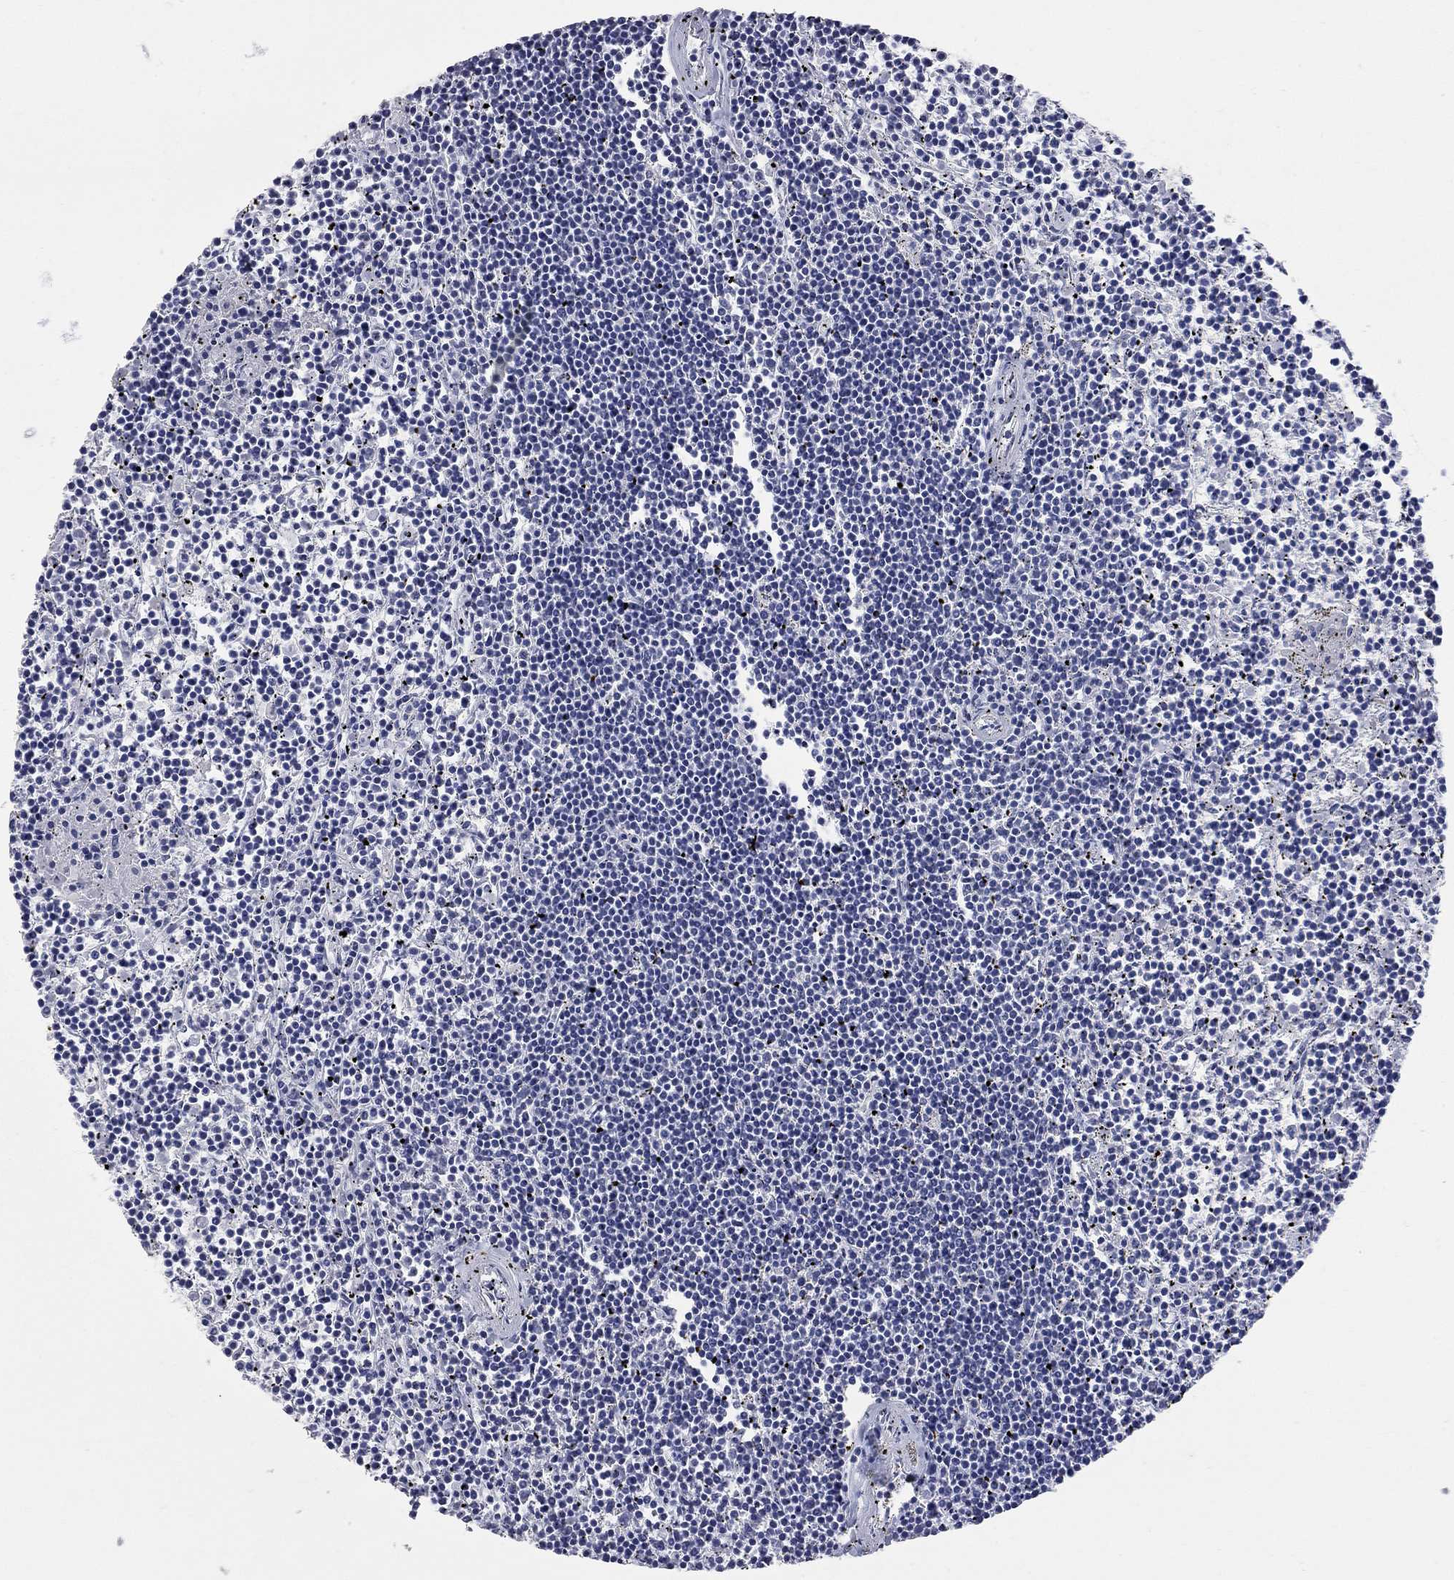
{"staining": {"intensity": "negative", "quantity": "none", "location": "none"}, "tissue": "lymphoma", "cell_type": "Tumor cells", "image_type": "cancer", "snomed": [{"axis": "morphology", "description": "Malignant lymphoma, non-Hodgkin's type, Low grade"}, {"axis": "topography", "description": "Spleen"}], "caption": "Immunohistochemistry photomicrograph of human malignant lymphoma, non-Hodgkin's type (low-grade) stained for a protein (brown), which reveals no staining in tumor cells. (DAB IHC, high magnification).", "gene": "FAM221B", "patient": {"sex": "female", "age": 19}}